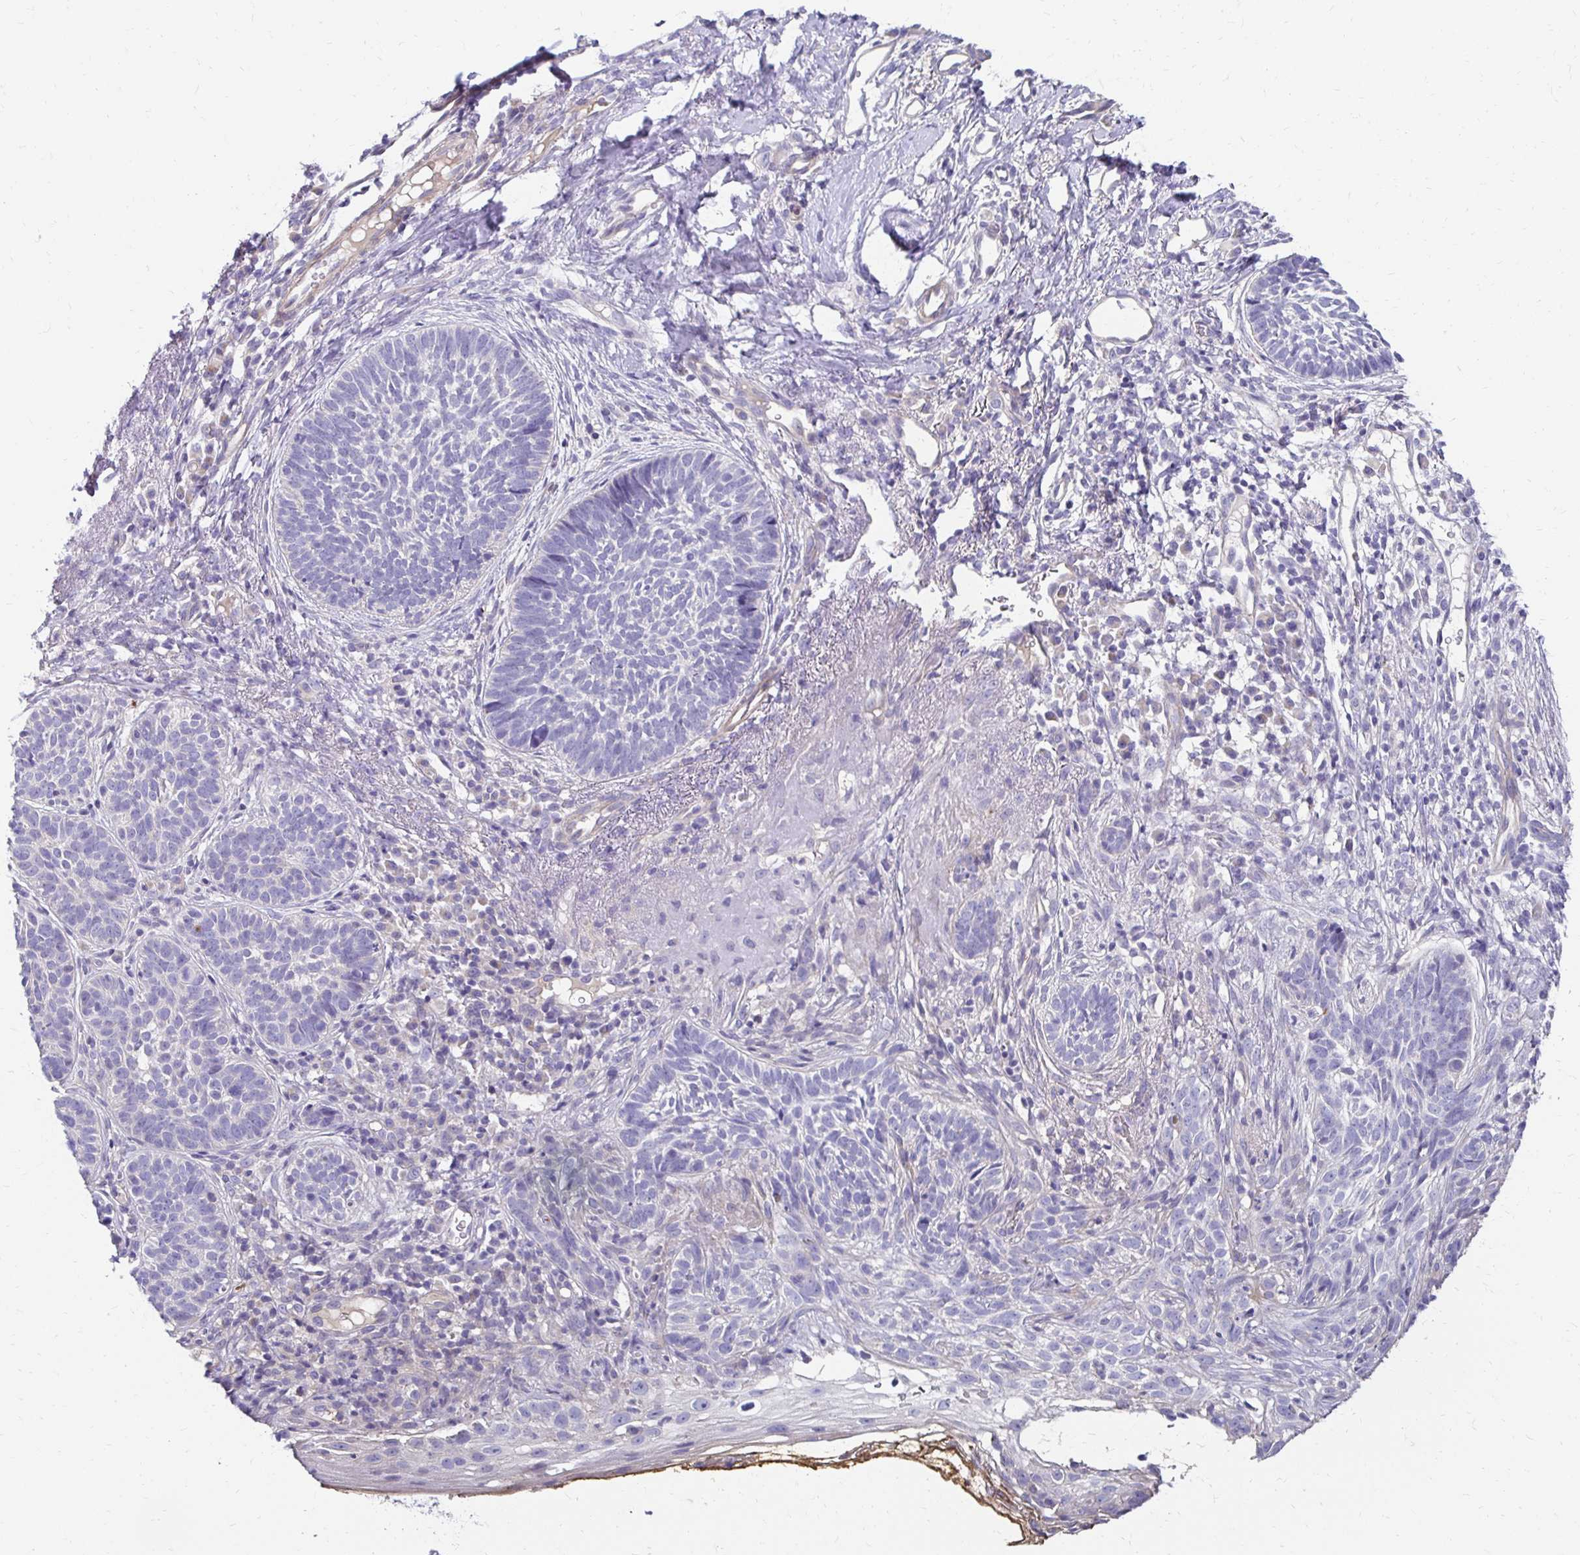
{"staining": {"intensity": "negative", "quantity": "none", "location": "none"}, "tissue": "skin cancer", "cell_type": "Tumor cells", "image_type": "cancer", "snomed": [{"axis": "morphology", "description": "Basal cell carcinoma"}, {"axis": "topography", "description": "Skin"}], "caption": "Immunohistochemistry photomicrograph of neoplastic tissue: basal cell carcinoma (skin) stained with DAB exhibits no significant protein positivity in tumor cells. The staining is performed using DAB (3,3'-diaminobenzidine) brown chromogen with nuclei counter-stained in using hematoxylin.", "gene": "AKAP6", "patient": {"sex": "female", "age": 74}}